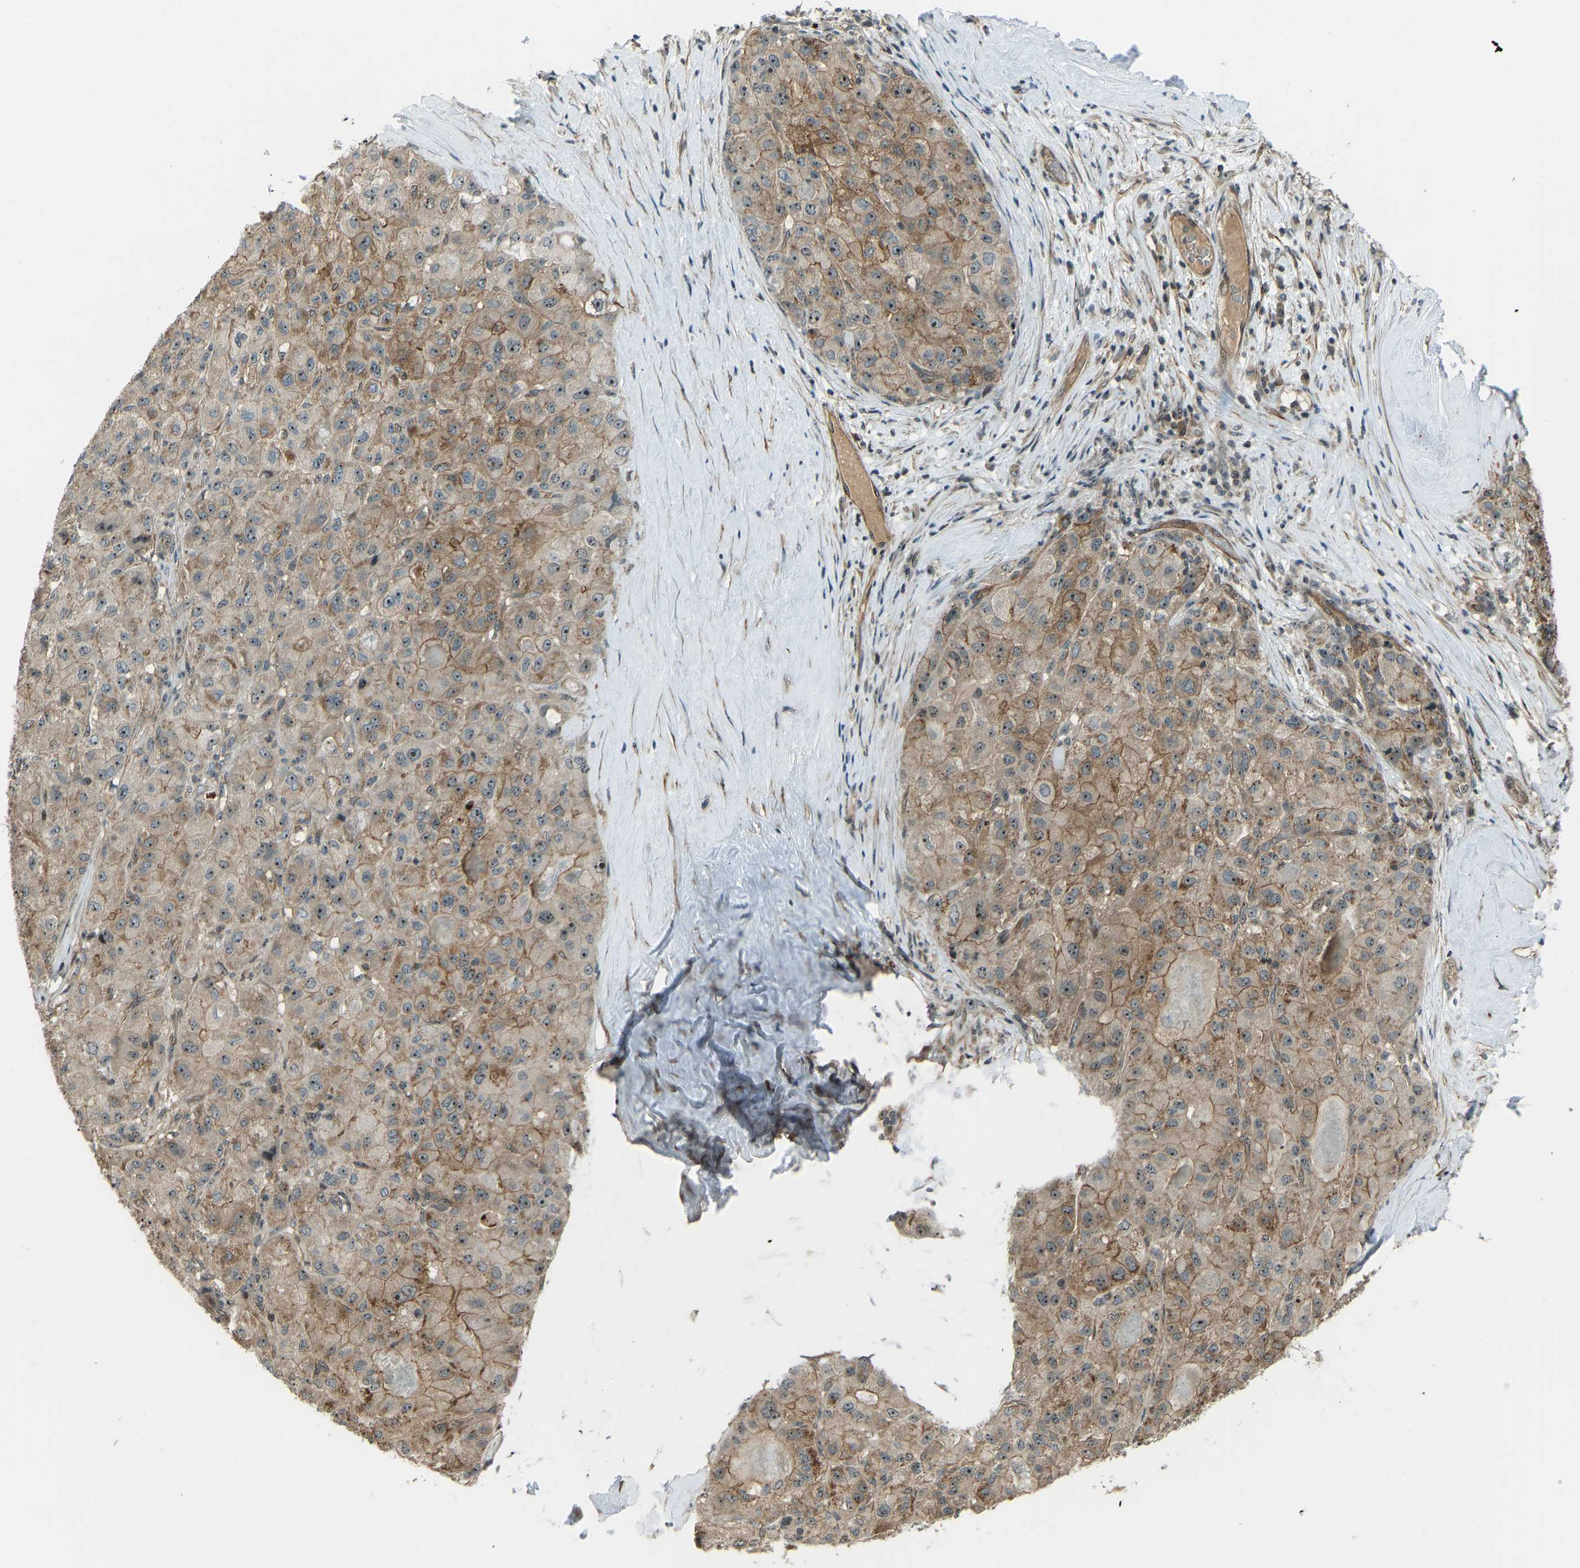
{"staining": {"intensity": "moderate", "quantity": ">75%", "location": "cytoplasmic/membranous,nuclear"}, "tissue": "liver cancer", "cell_type": "Tumor cells", "image_type": "cancer", "snomed": [{"axis": "morphology", "description": "Carcinoma, Hepatocellular, NOS"}, {"axis": "topography", "description": "Liver"}], "caption": "The immunohistochemical stain labels moderate cytoplasmic/membranous and nuclear positivity in tumor cells of hepatocellular carcinoma (liver) tissue. The staining was performed using DAB to visualize the protein expression in brown, while the nuclei were stained in blue with hematoxylin (Magnification: 20x).", "gene": "SVOPL", "patient": {"sex": "male", "age": 80}}